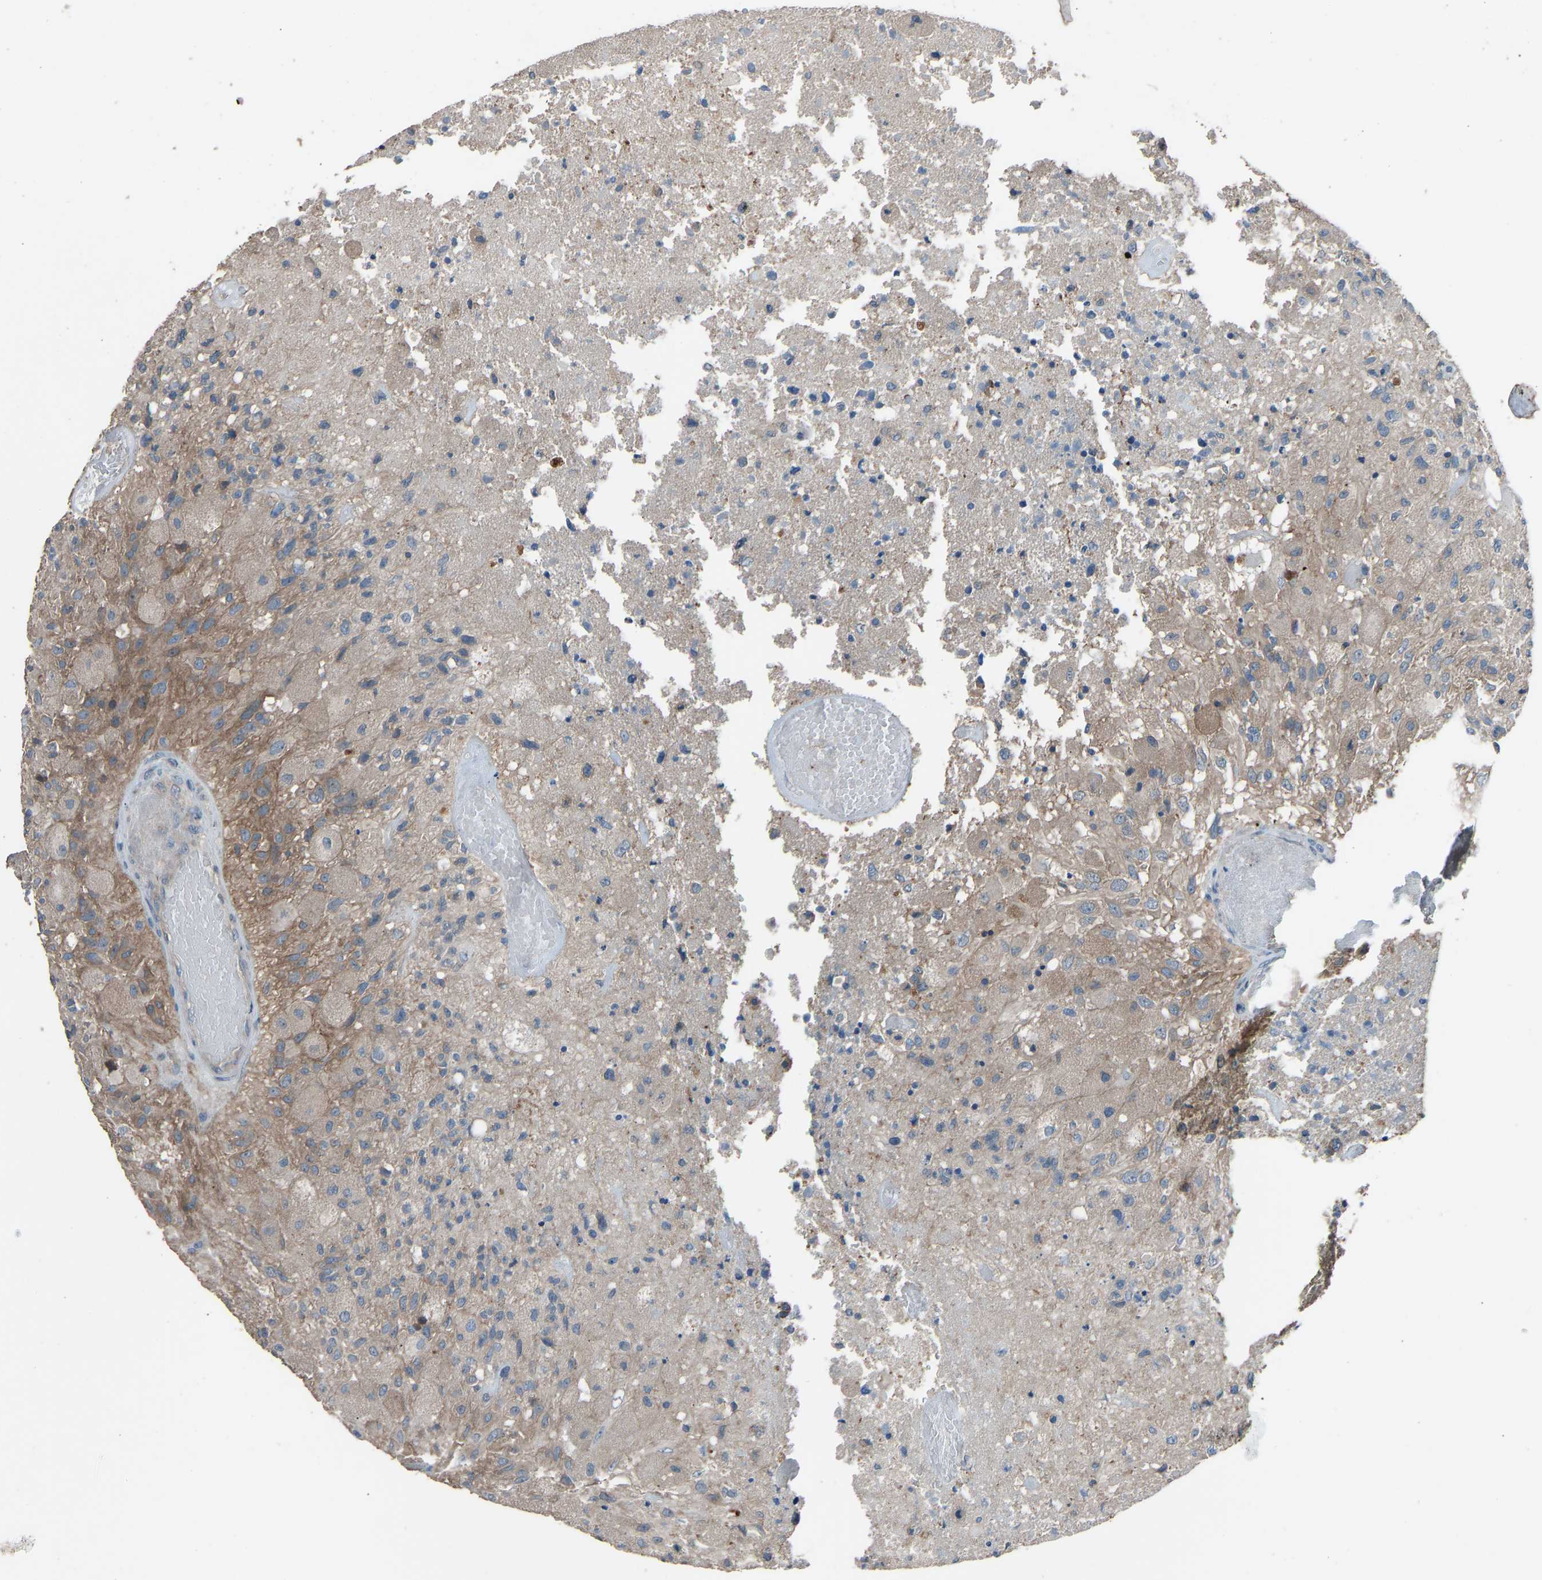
{"staining": {"intensity": "weak", "quantity": "25%-75%", "location": "cytoplasmic/membranous"}, "tissue": "glioma", "cell_type": "Tumor cells", "image_type": "cancer", "snomed": [{"axis": "morphology", "description": "Normal tissue, NOS"}, {"axis": "morphology", "description": "Glioma, malignant, High grade"}, {"axis": "topography", "description": "Cerebral cortex"}], "caption": "DAB immunohistochemical staining of glioma displays weak cytoplasmic/membranous protein staining in approximately 25%-75% of tumor cells.", "gene": "SLC43A1", "patient": {"sex": "male", "age": 77}}